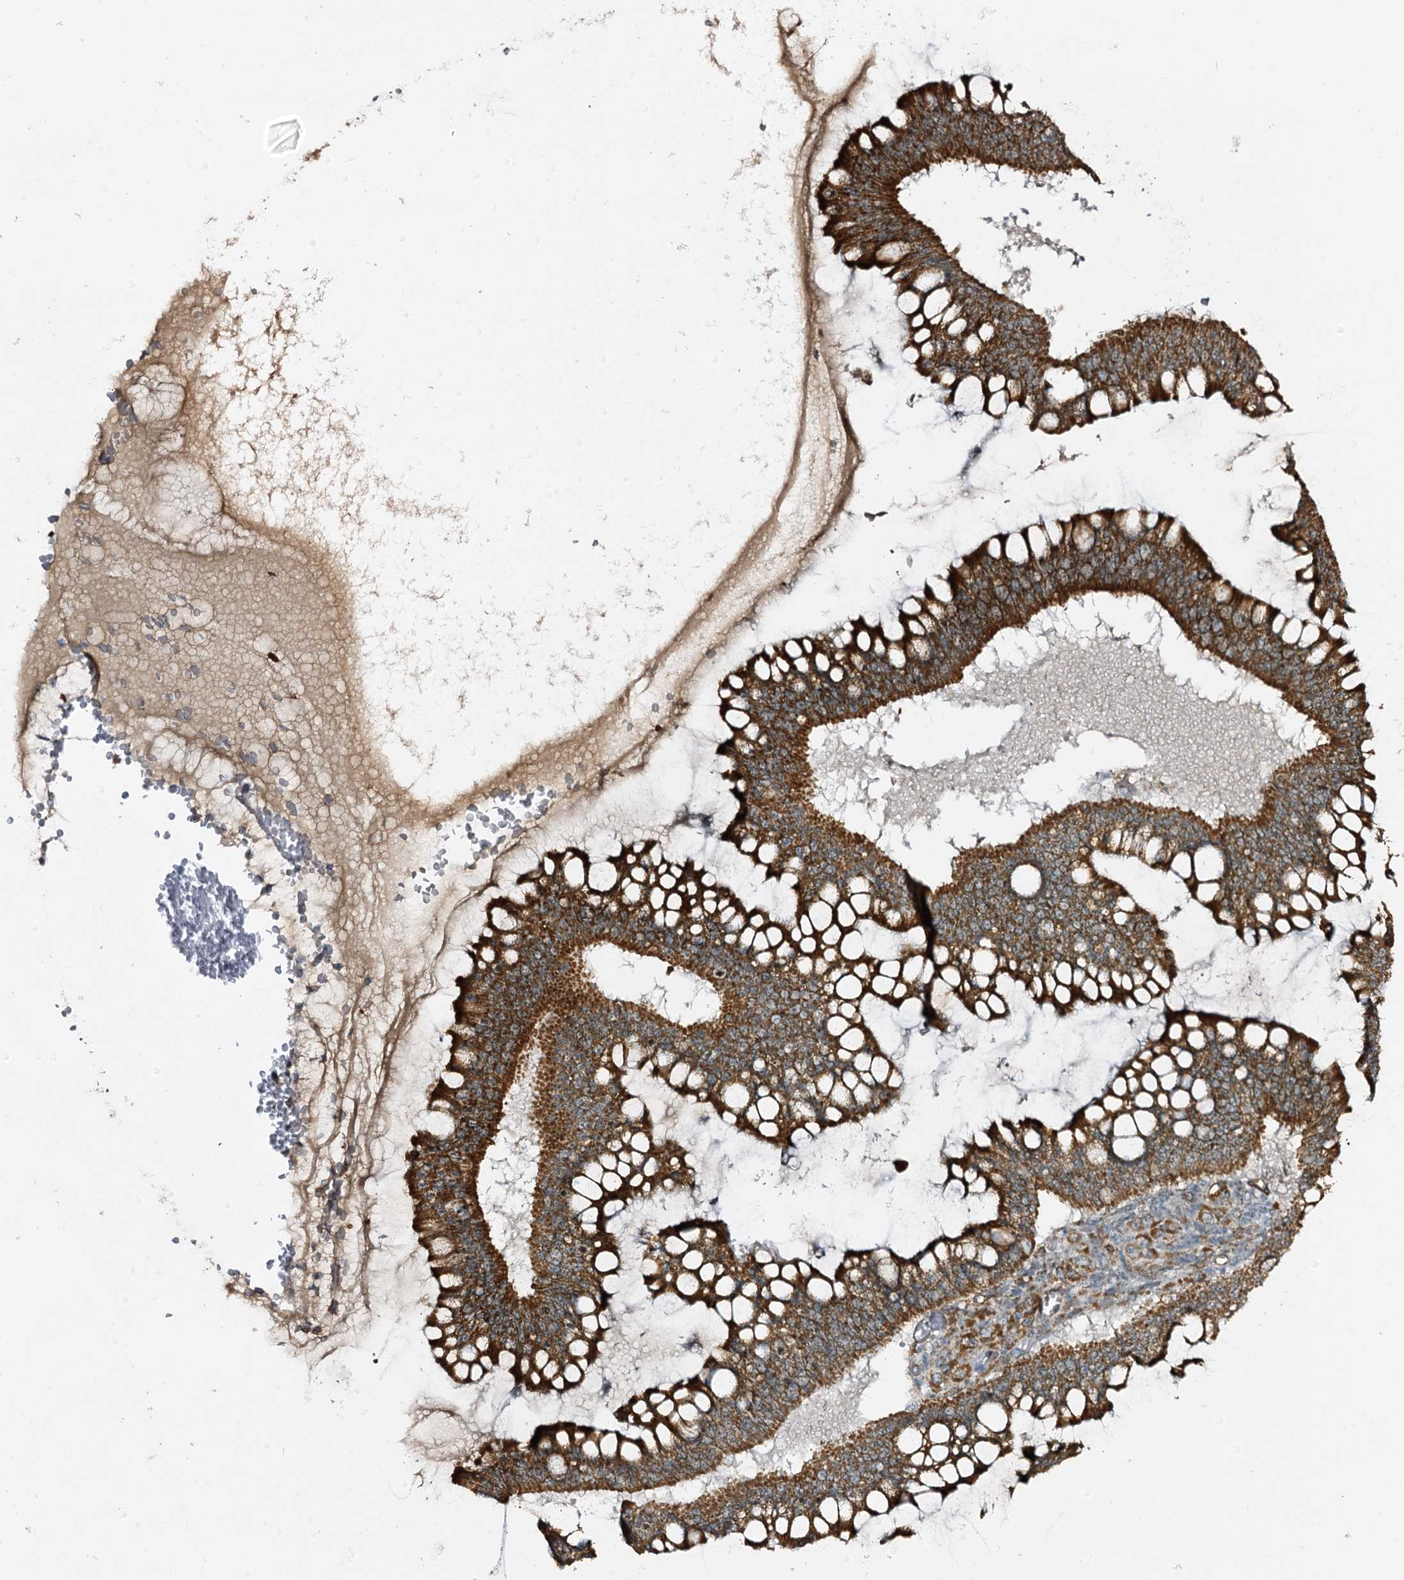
{"staining": {"intensity": "strong", "quantity": ">75%", "location": "cytoplasmic/membranous"}, "tissue": "ovarian cancer", "cell_type": "Tumor cells", "image_type": "cancer", "snomed": [{"axis": "morphology", "description": "Cystadenocarcinoma, mucinous, NOS"}, {"axis": "topography", "description": "Ovary"}], "caption": "IHC histopathology image of ovarian cancer stained for a protein (brown), which exhibits high levels of strong cytoplasmic/membranous staining in approximately >75% of tumor cells.", "gene": "CBR4", "patient": {"sex": "female", "age": 73}}